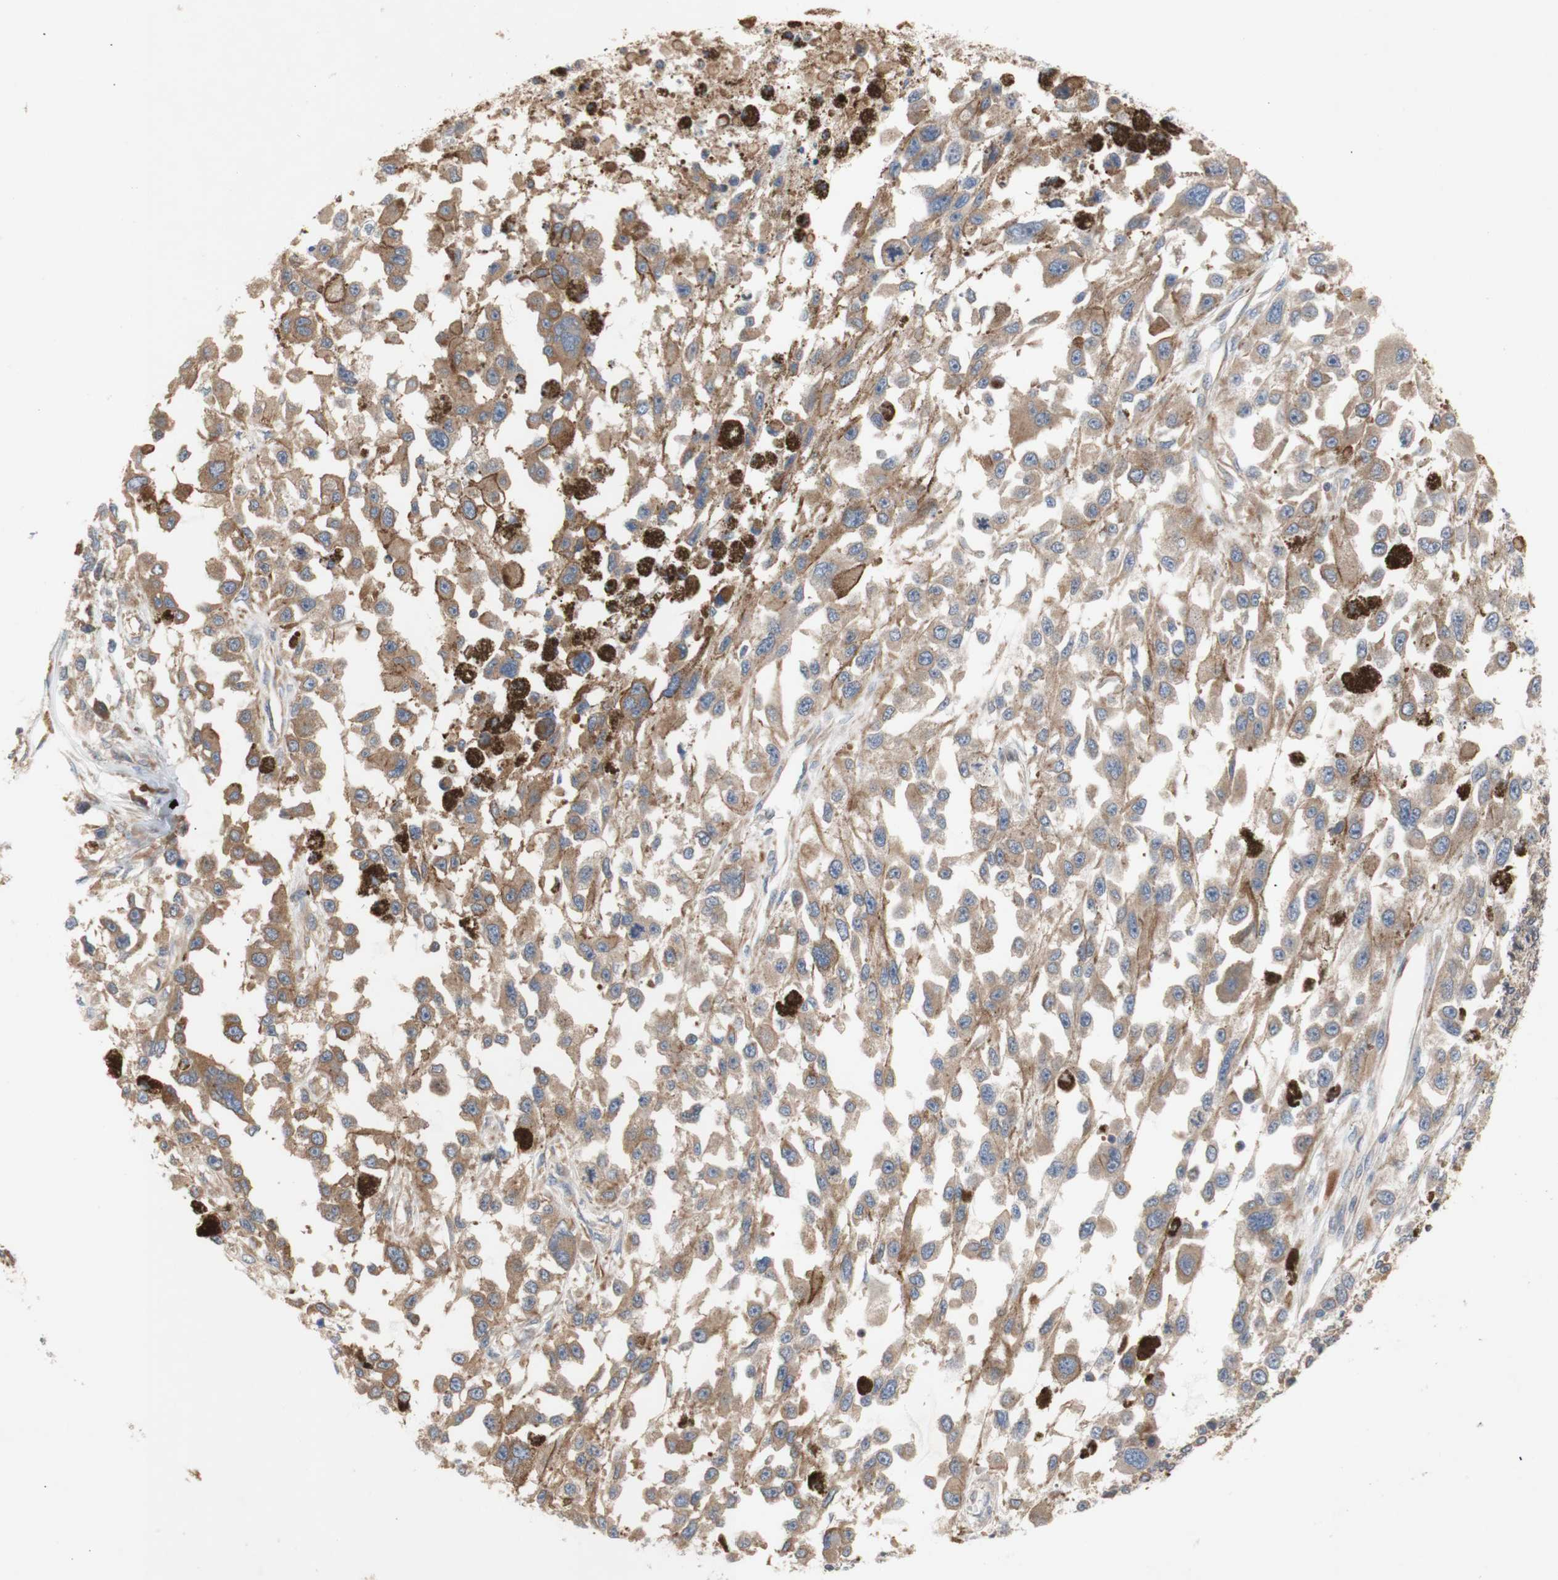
{"staining": {"intensity": "weak", "quantity": ">75%", "location": "cytoplasmic/membranous"}, "tissue": "melanoma", "cell_type": "Tumor cells", "image_type": "cancer", "snomed": [{"axis": "morphology", "description": "Malignant melanoma, Metastatic site"}, {"axis": "topography", "description": "Lymph node"}], "caption": "High-magnification brightfield microscopy of melanoma stained with DAB (brown) and counterstained with hematoxylin (blue). tumor cells exhibit weak cytoplasmic/membranous positivity is identified in about>75% of cells.", "gene": "IKBKG", "patient": {"sex": "male", "age": 59}}